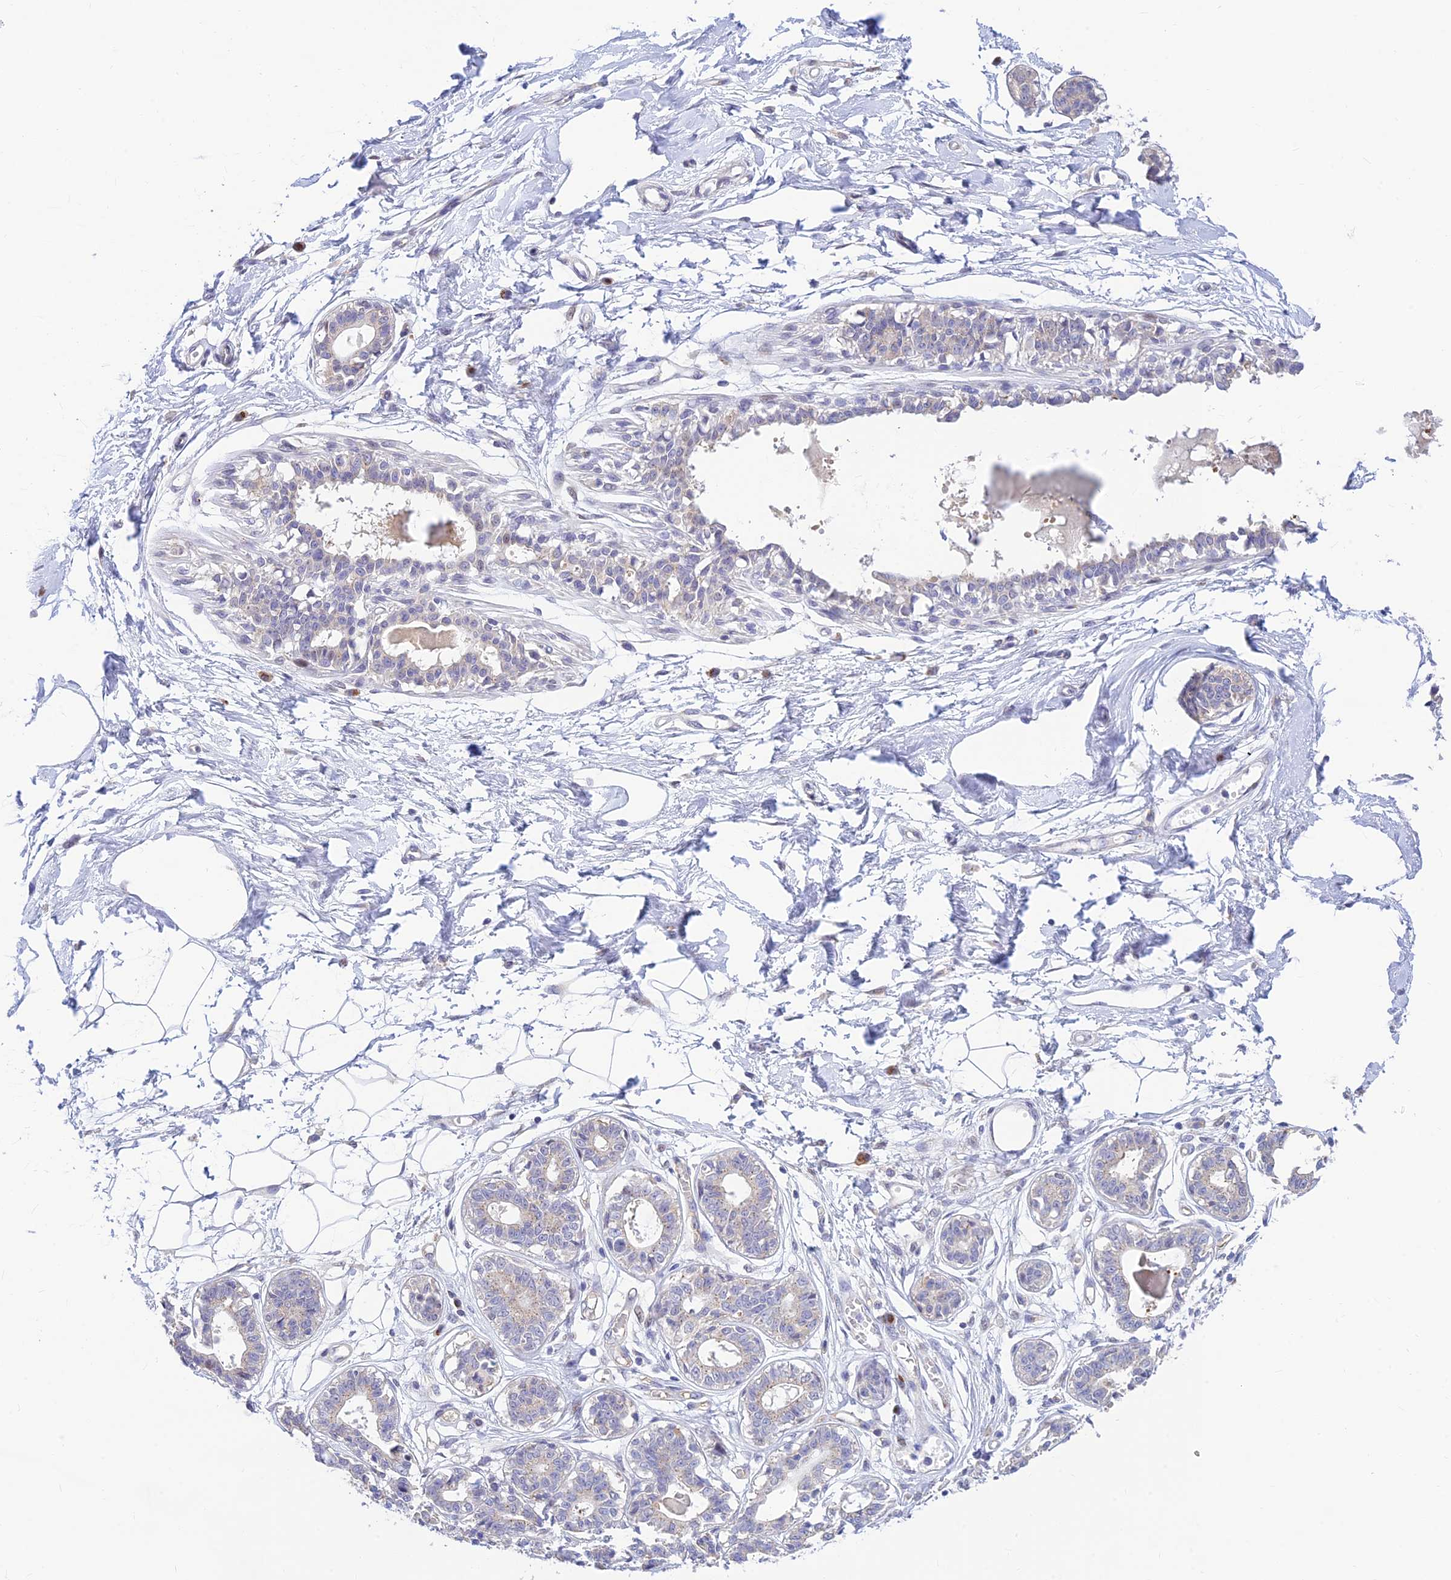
{"staining": {"intensity": "negative", "quantity": "none", "location": "none"}, "tissue": "breast", "cell_type": "Adipocytes", "image_type": "normal", "snomed": [{"axis": "morphology", "description": "Normal tissue, NOS"}, {"axis": "topography", "description": "Breast"}], "caption": "The image displays no significant expression in adipocytes of breast. (DAB IHC with hematoxylin counter stain).", "gene": "INKA1", "patient": {"sex": "female", "age": 45}}